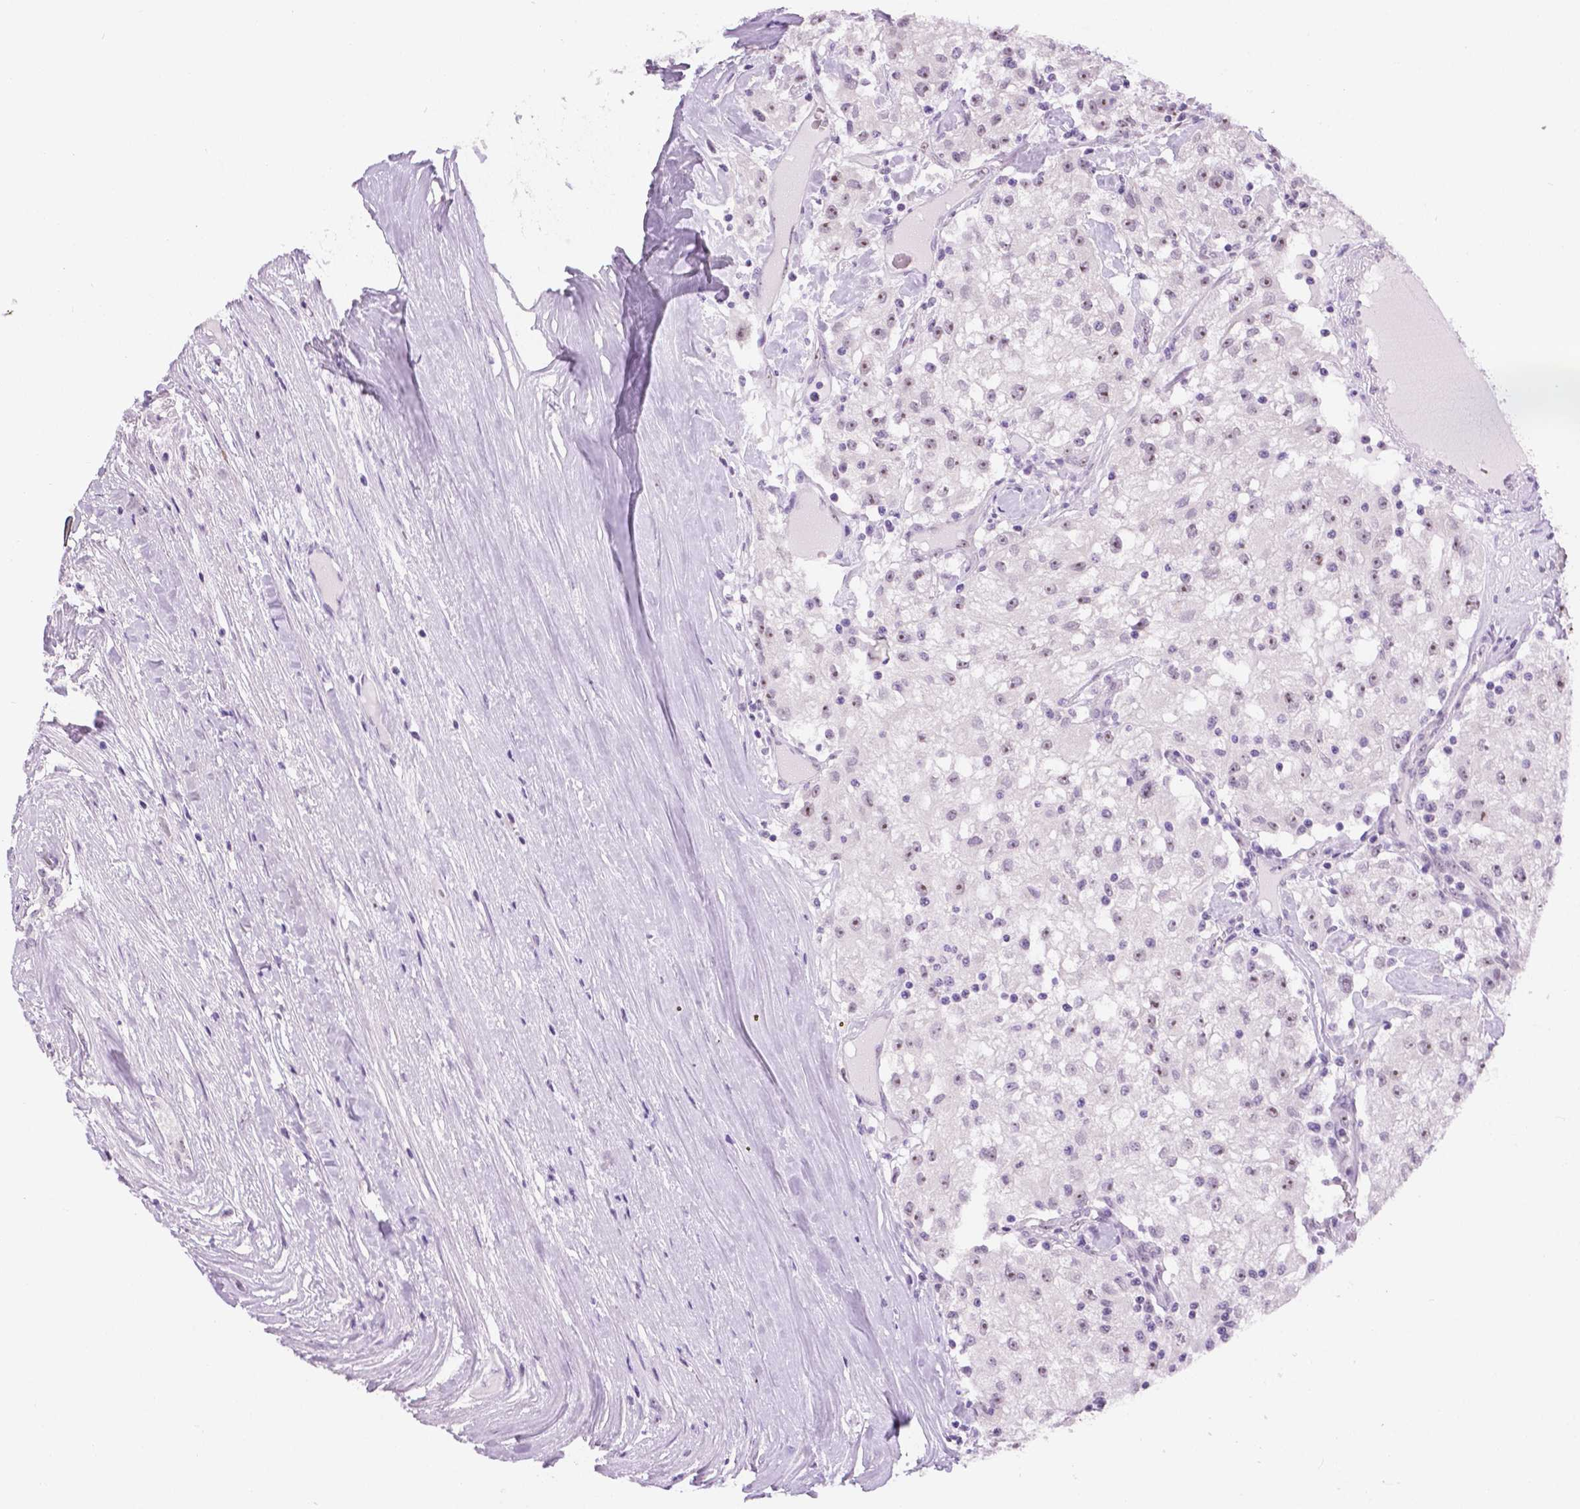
{"staining": {"intensity": "weak", "quantity": "<25%", "location": "nuclear"}, "tissue": "renal cancer", "cell_type": "Tumor cells", "image_type": "cancer", "snomed": [{"axis": "morphology", "description": "Adenocarcinoma, NOS"}, {"axis": "topography", "description": "Kidney"}], "caption": "A photomicrograph of renal cancer (adenocarcinoma) stained for a protein reveals no brown staining in tumor cells.", "gene": "NHP2", "patient": {"sex": "female", "age": 67}}